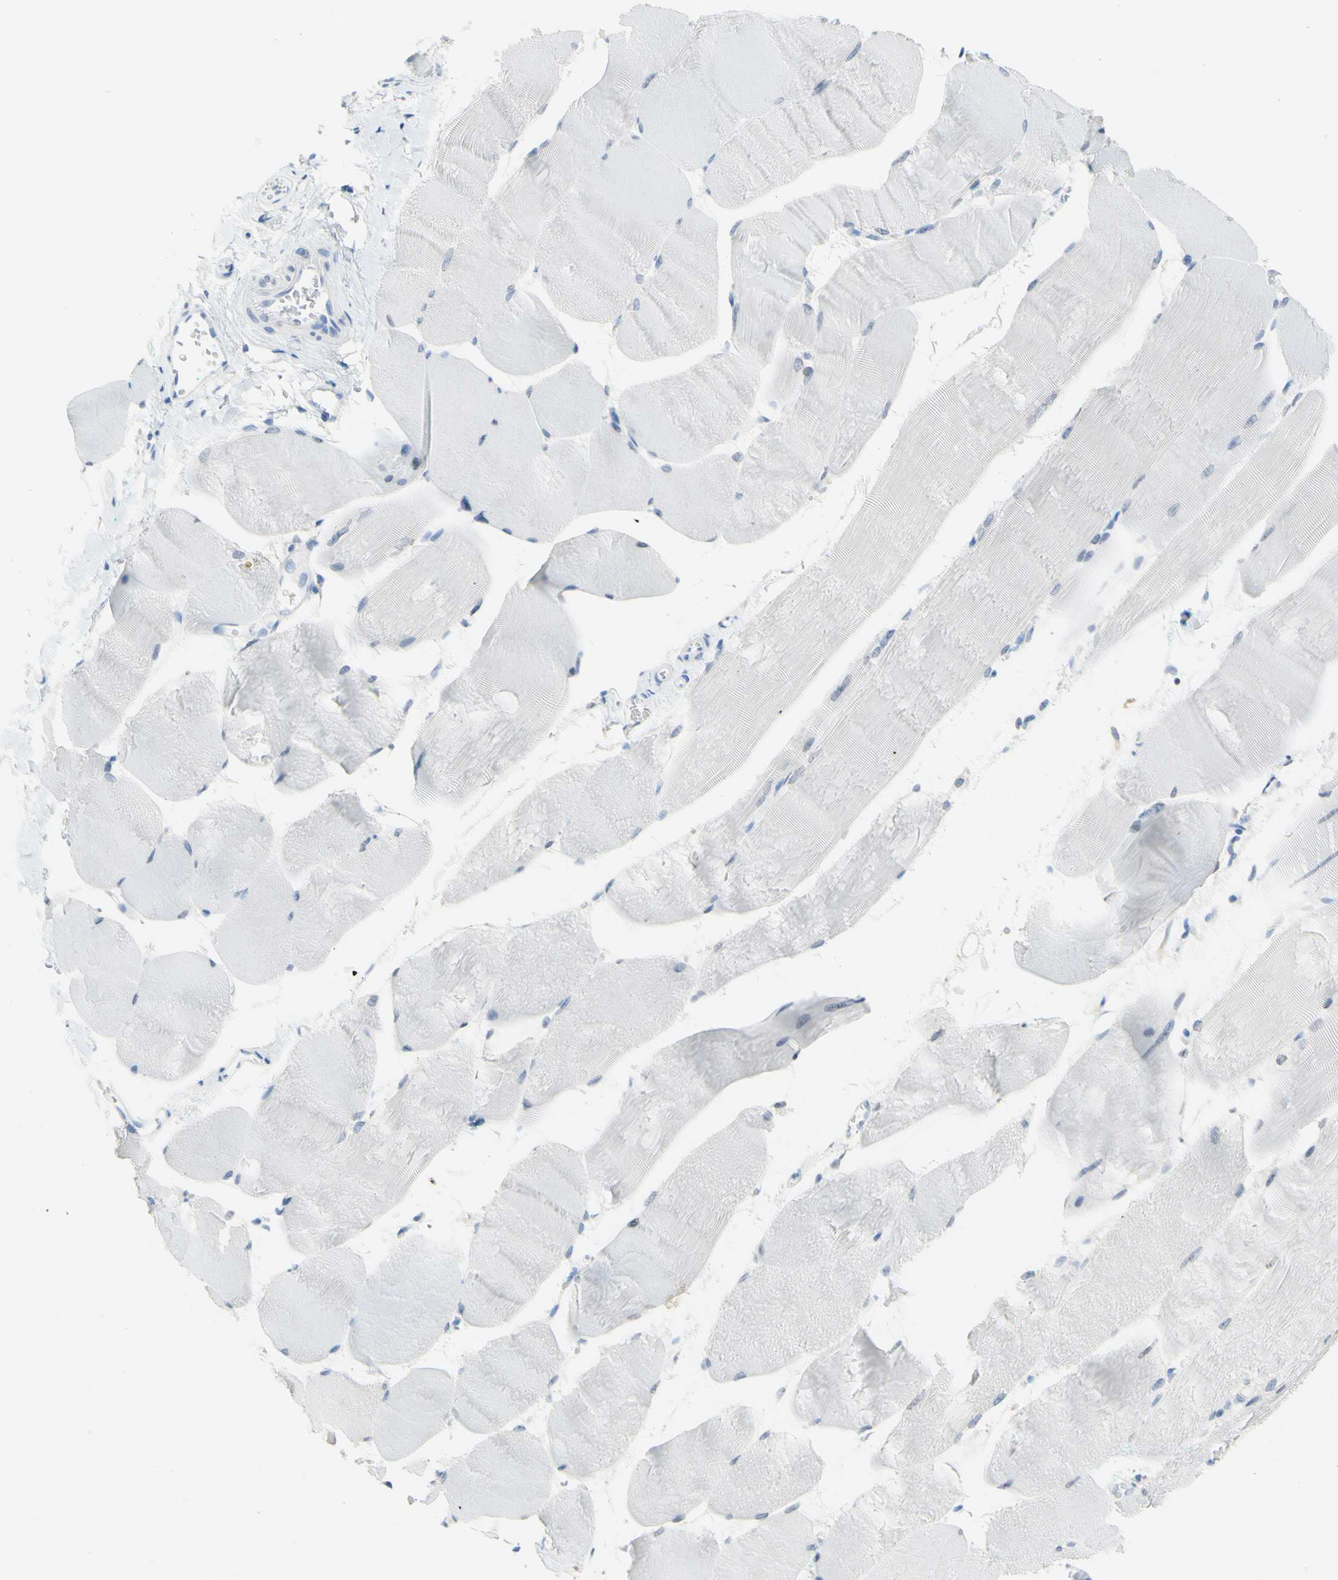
{"staining": {"intensity": "negative", "quantity": "none", "location": "none"}, "tissue": "skeletal muscle", "cell_type": "Myocytes", "image_type": "normal", "snomed": [{"axis": "morphology", "description": "Normal tissue, NOS"}, {"axis": "morphology", "description": "Squamous cell carcinoma, NOS"}, {"axis": "topography", "description": "Skeletal muscle"}], "caption": "Image shows no significant protein expression in myocytes of normal skeletal muscle. (Brightfield microscopy of DAB (3,3'-diaminobenzidine) immunohistochemistry at high magnification).", "gene": "DSC2", "patient": {"sex": "male", "age": 51}}